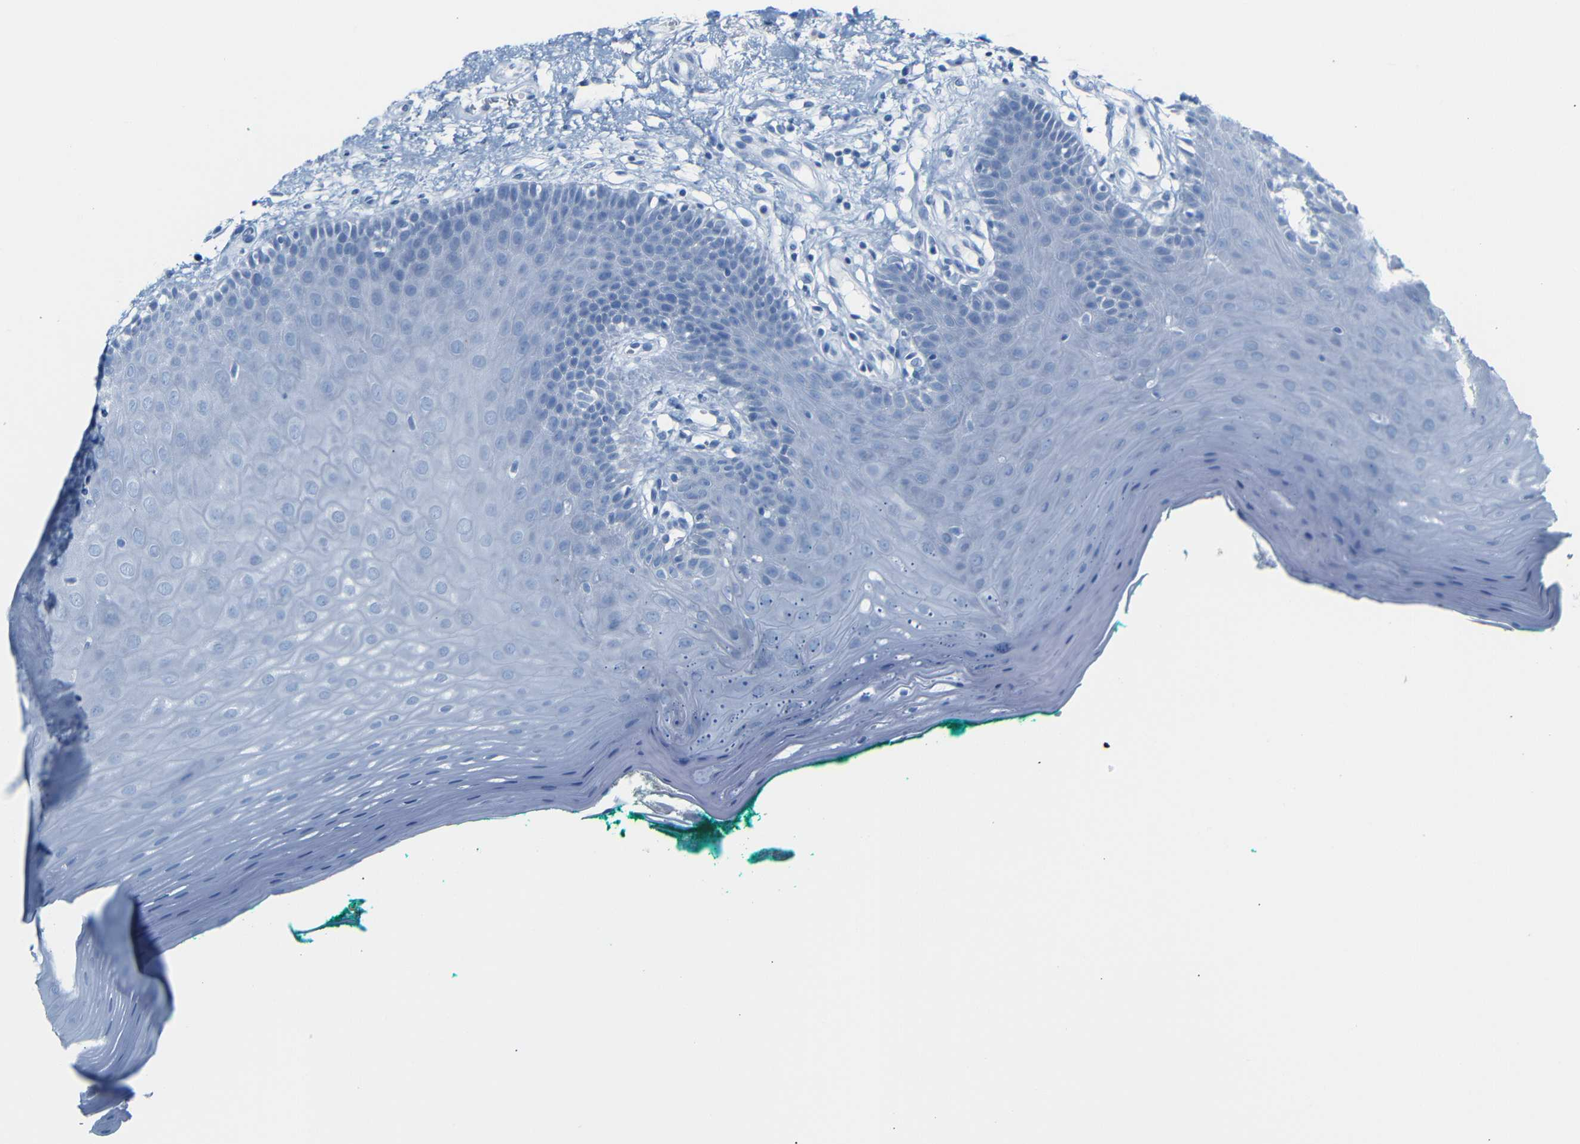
{"staining": {"intensity": "negative", "quantity": "none", "location": "none"}, "tissue": "oral mucosa", "cell_type": "Squamous epithelial cells", "image_type": "normal", "snomed": [{"axis": "morphology", "description": "Normal tissue, NOS"}, {"axis": "topography", "description": "Skeletal muscle"}, {"axis": "topography", "description": "Oral tissue"}], "caption": "Oral mucosa stained for a protein using immunohistochemistry (IHC) displays no positivity squamous epithelial cells.", "gene": "FCRL1", "patient": {"sex": "male", "age": 58}}